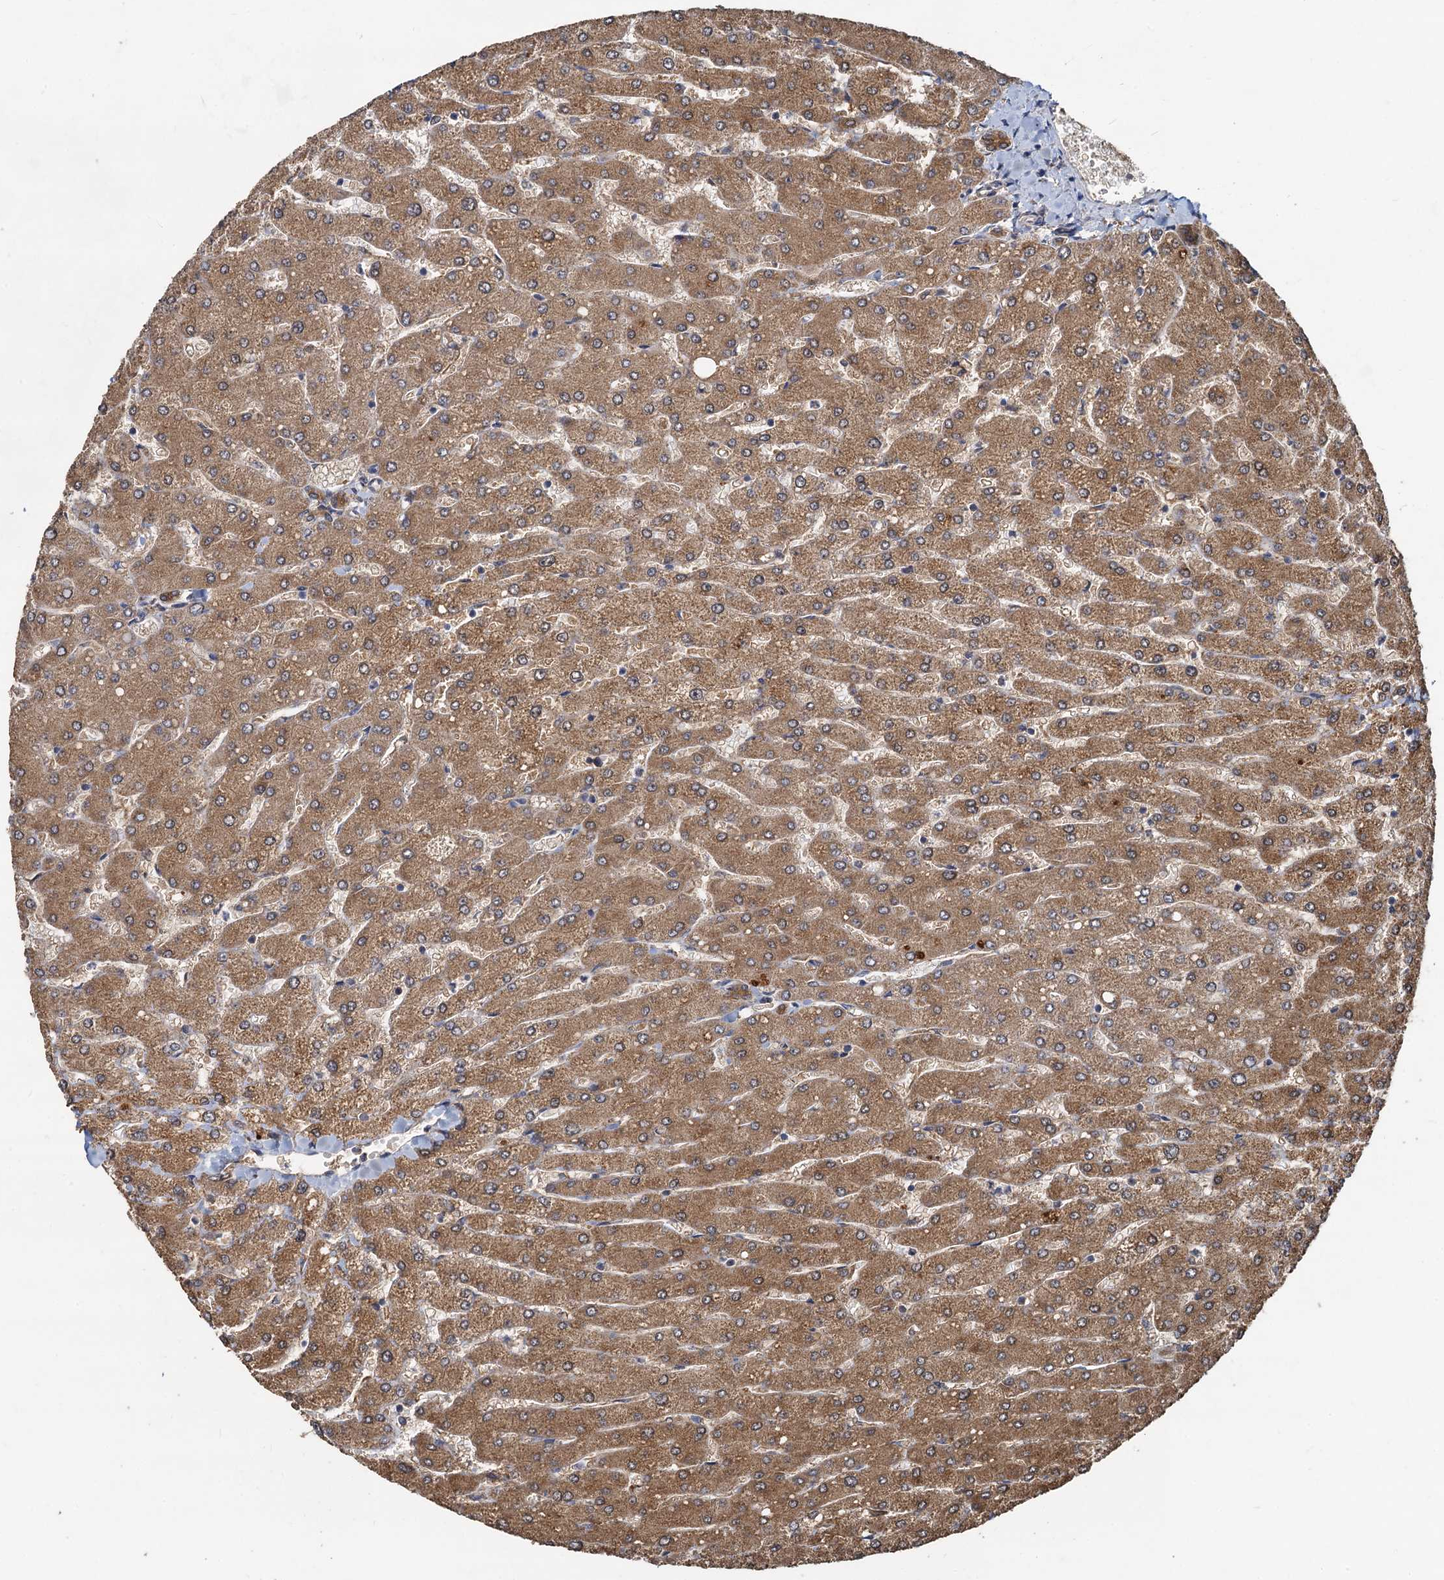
{"staining": {"intensity": "moderate", "quantity": ">75%", "location": "cytoplasmic/membranous"}, "tissue": "liver", "cell_type": "Cholangiocytes", "image_type": "normal", "snomed": [{"axis": "morphology", "description": "Normal tissue, NOS"}, {"axis": "topography", "description": "Liver"}], "caption": "An immunohistochemistry (IHC) image of benign tissue is shown. Protein staining in brown labels moderate cytoplasmic/membranous positivity in liver within cholangiocytes.", "gene": "HYI", "patient": {"sex": "male", "age": 55}}